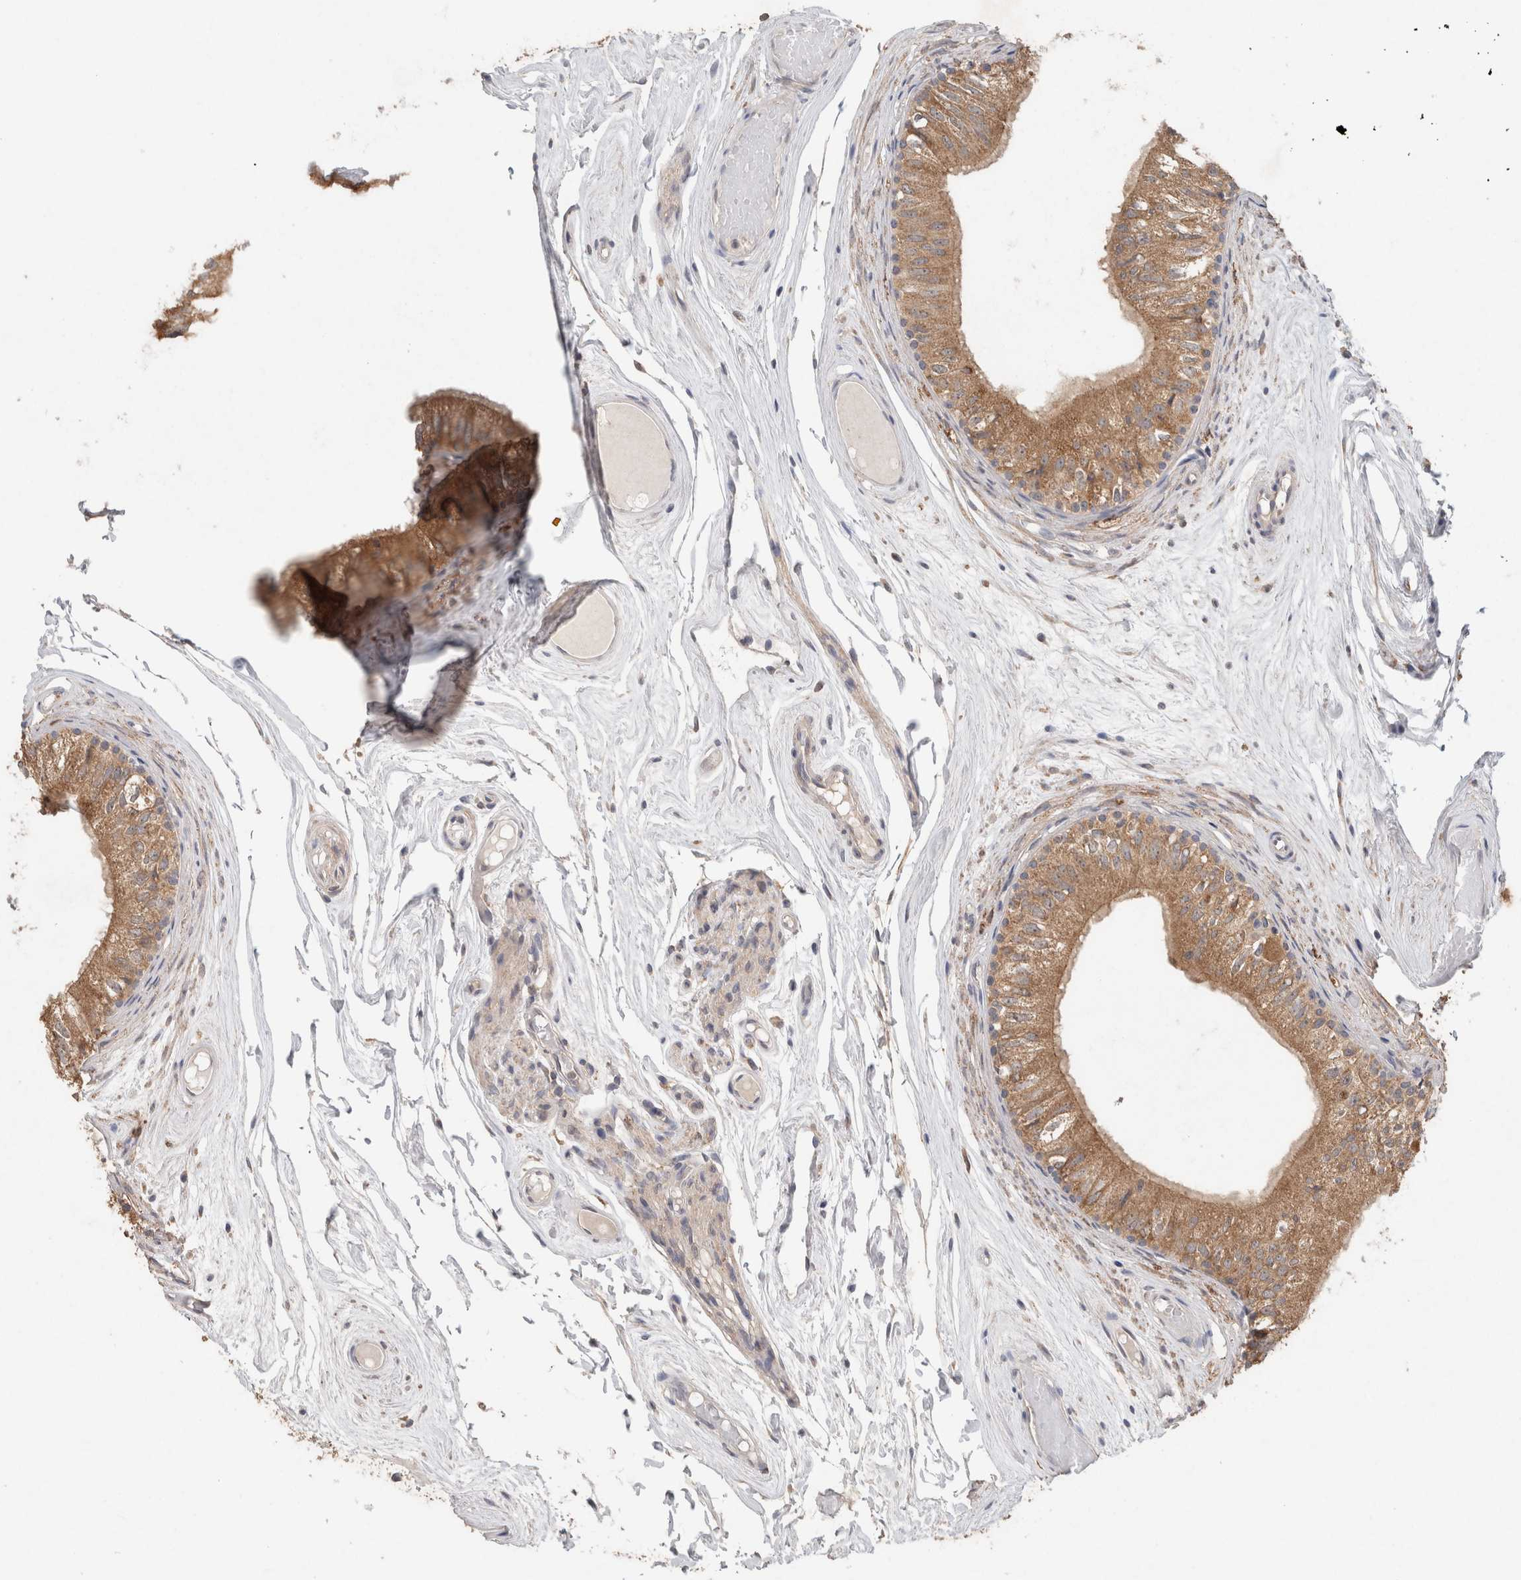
{"staining": {"intensity": "moderate", "quantity": ">75%", "location": "cytoplasmic/membranous"}, "tissue": "epididymis", "cell_type": "Glandular cells", "image_type": "normal", "snomed": [{"axis": "morphology", "description": "Normal tissue, NOS"}, {"axis": "topography", "description": "Epididymis"}], "caption": "Immunohistochemistry staining of normal epididymis, which reveals medium levels of moderate cytoplasmic/membranous positivity in approximately >75% of glandular cells indicating moderate cytoplasmic/membranous protein staining. The staining was performed using DAB (brown) for protein detection and nuclei were counterstained in hematoxylin (blue).", "gene": "RAB14", "patient": {"sex": "male", "age": 79}}